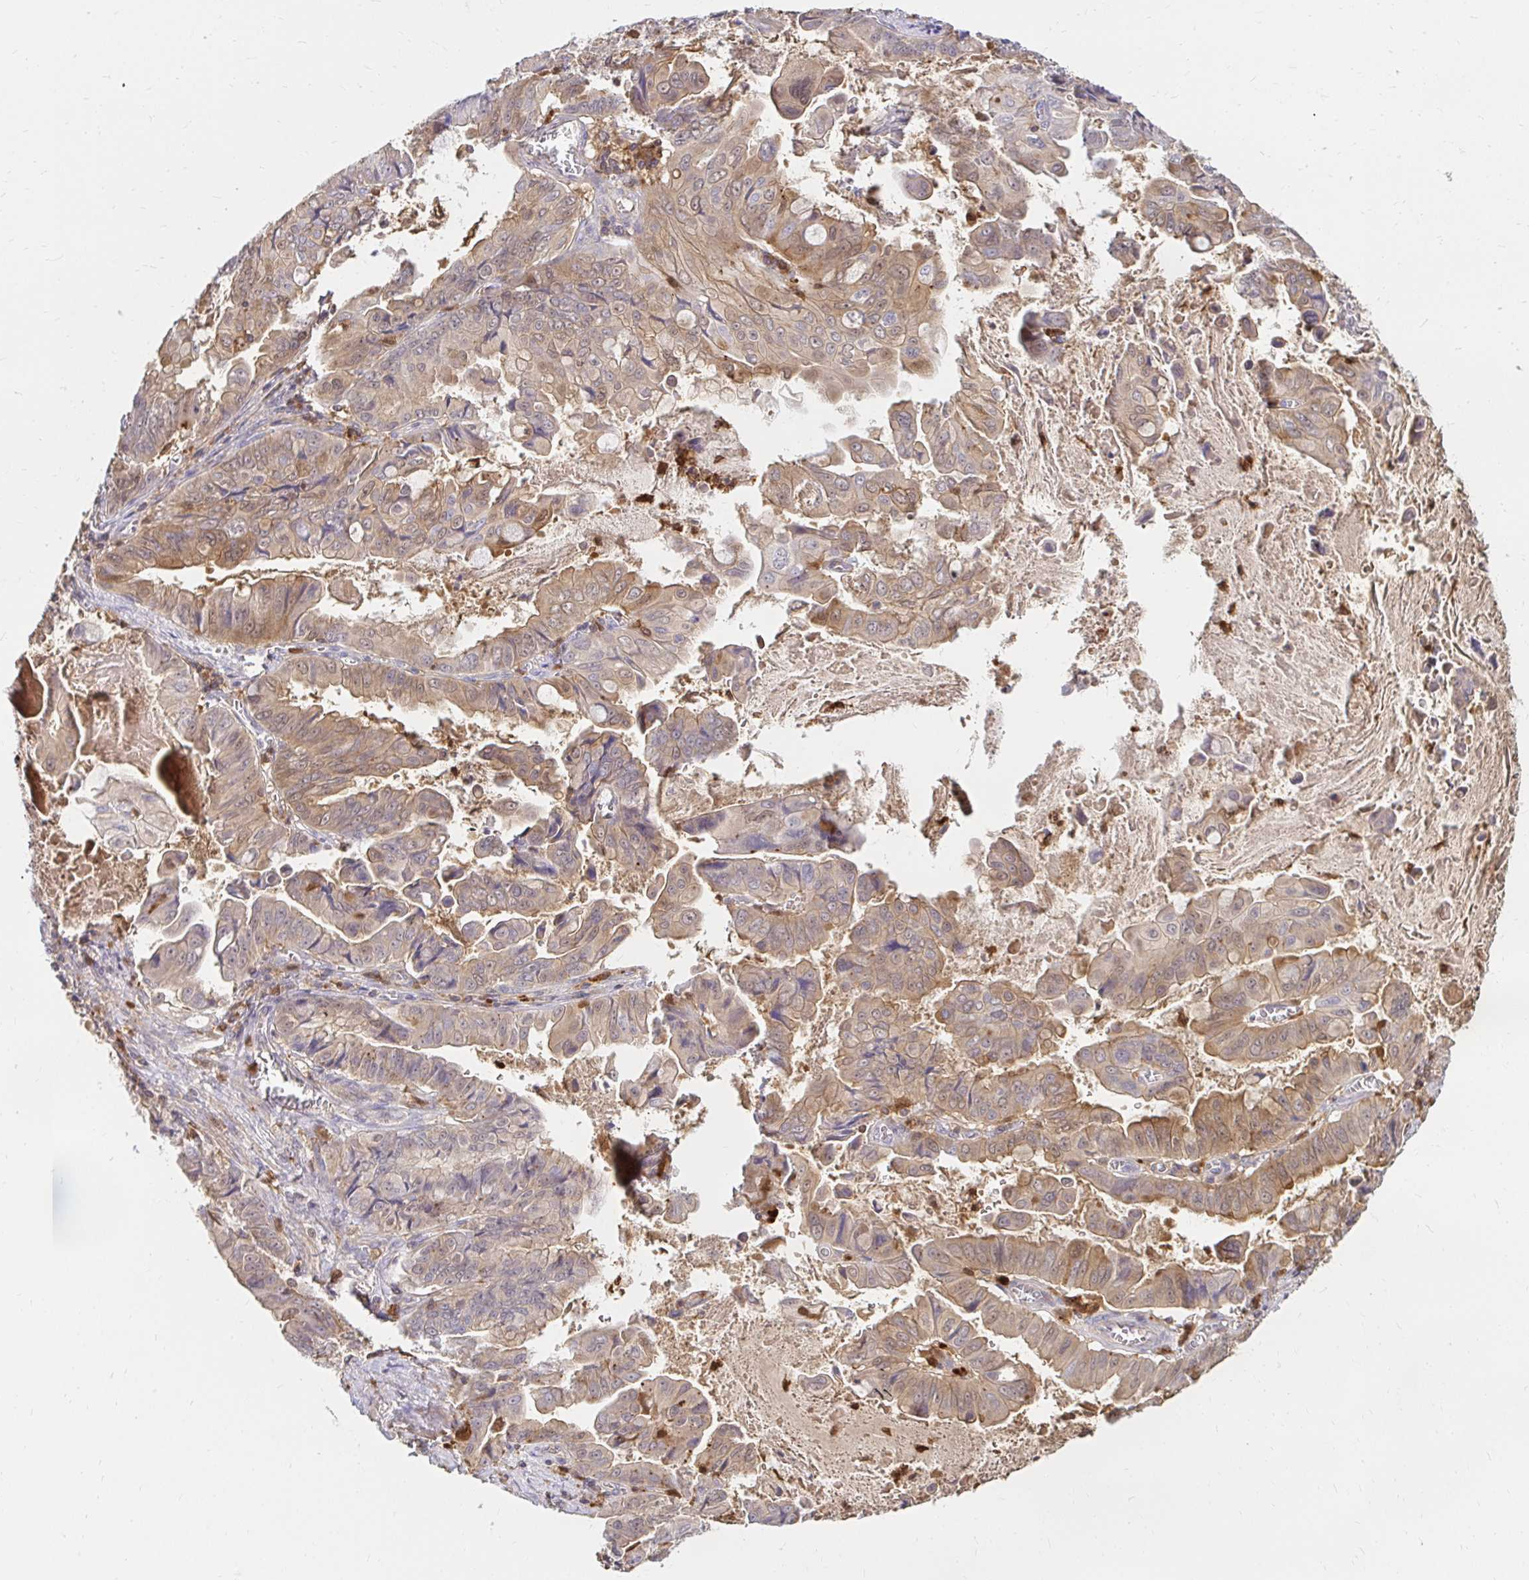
{"staining": {"intensity": "weak", "quantity": "25%-75%", "location": "cytoplasmic/membranous"}, "tissue": "stomach cancer", "cell_type": "Tumor cells", "image_type": "cancer", "snomed": [{"axis": "morphology", "description": "Adenocarcinoma, NOS"}, {"axis": "topography", "description": "Stomach, upper"}], "caption": "Protein expression analysis of stomach adenocarcinoma reveals weak cytoplasmic/membranous expression in about 25%-75% of tumor cells.", "gene": "PYCARD", "patient": {"sex": "male", "age": 80}}